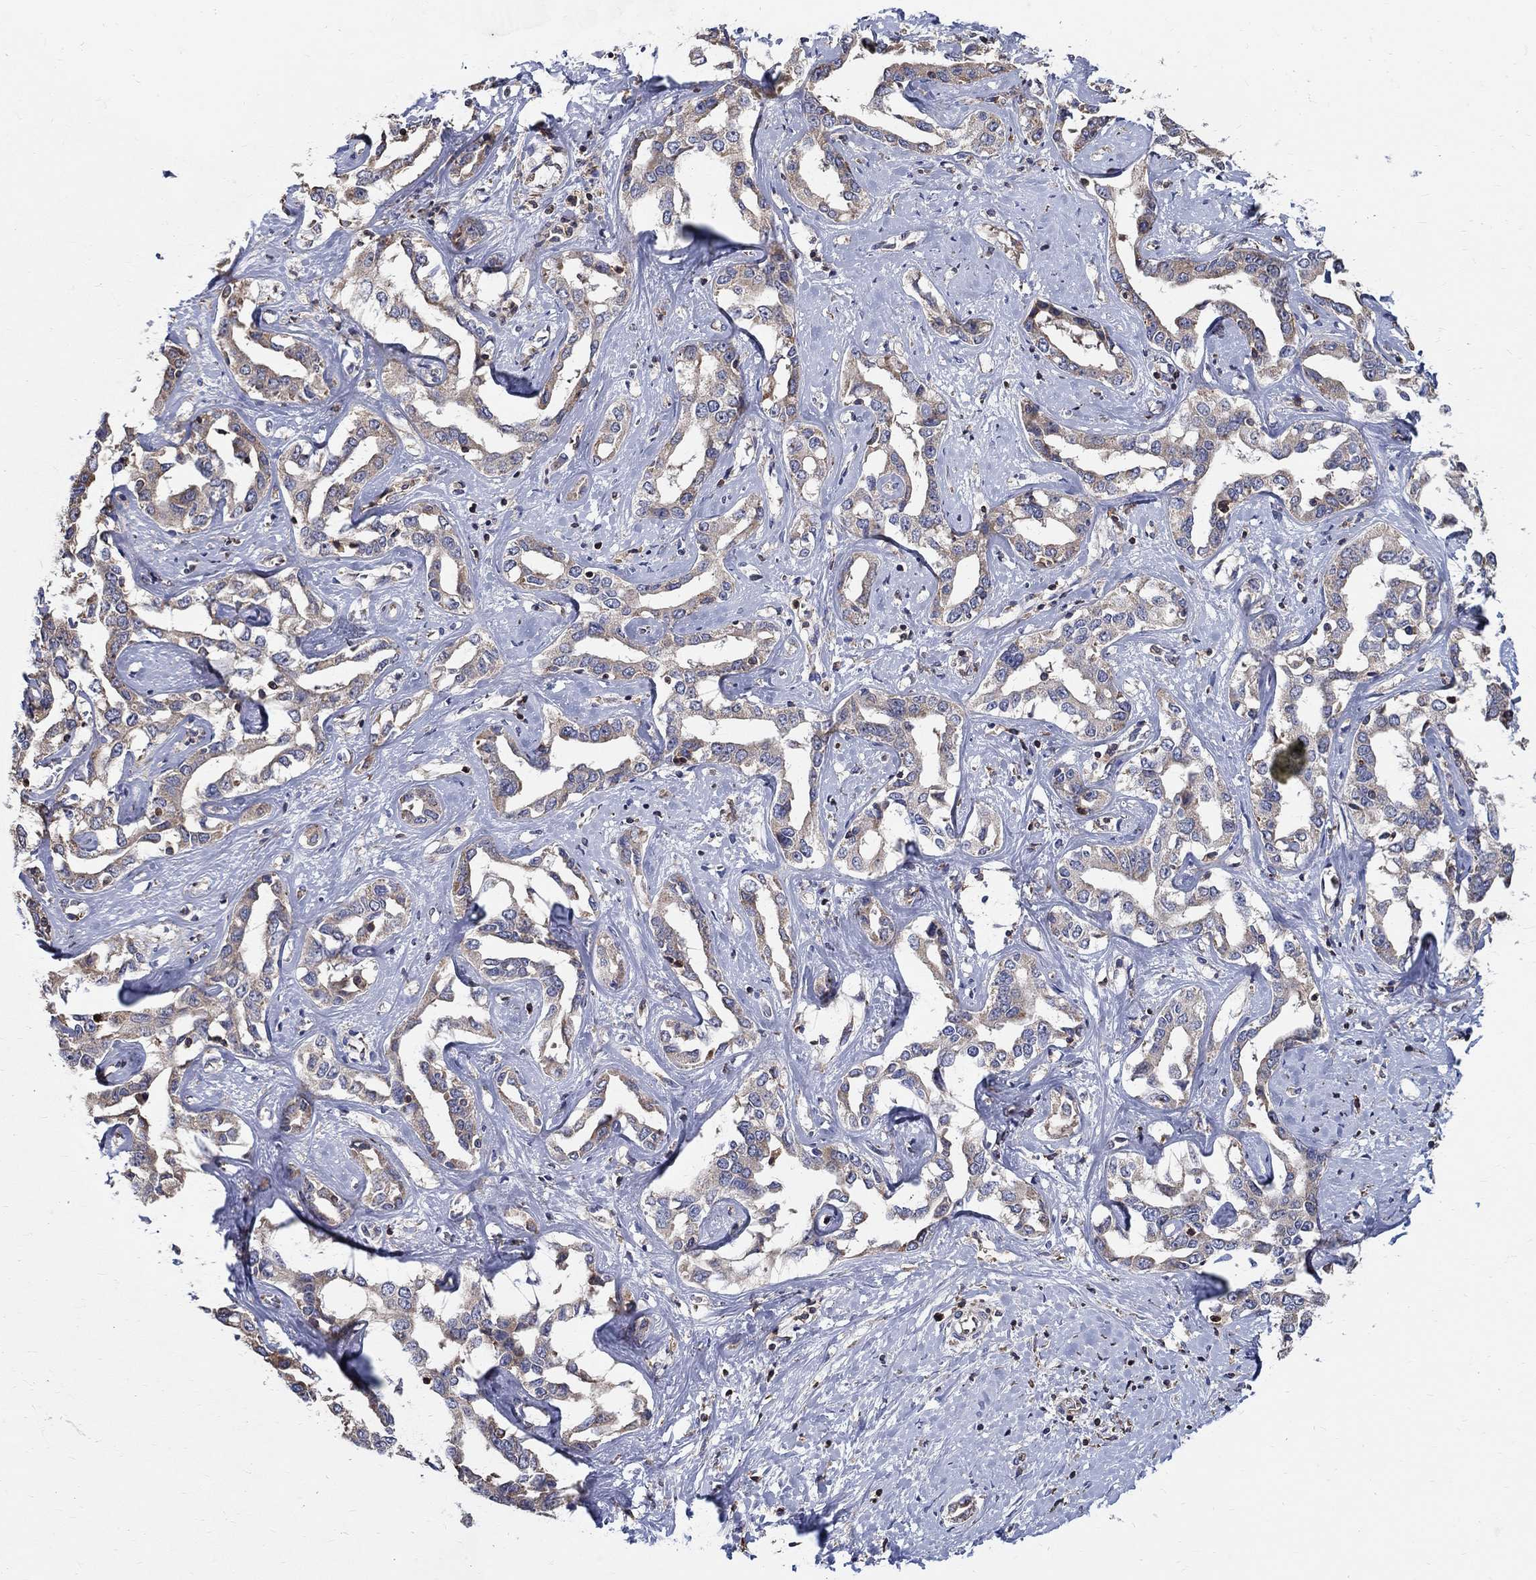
{"staining": {"intensity": "weak", "quantity": "25%-75%", "location": "cytoplasmic/membranous"}, "tissue": "liver cancer", "cell_type": "Tumor cells", "image_type": "cancer", "snomed": [{"axis": "morphology", "description": "Cholangiocarcinoma"}, {"axis": "topography", "description": "Liver"}], "caption": "Protein staining of liver cholangiocarcinoma tissue shows weak cytoplasmic/membranous positivity in about 25%-75% of tumor cells. Ihc stains the protein of interest in brown and the nuclei are stained blue.", "gene": "AGAP2", "patient": {"sex": "male", "age": 59}}